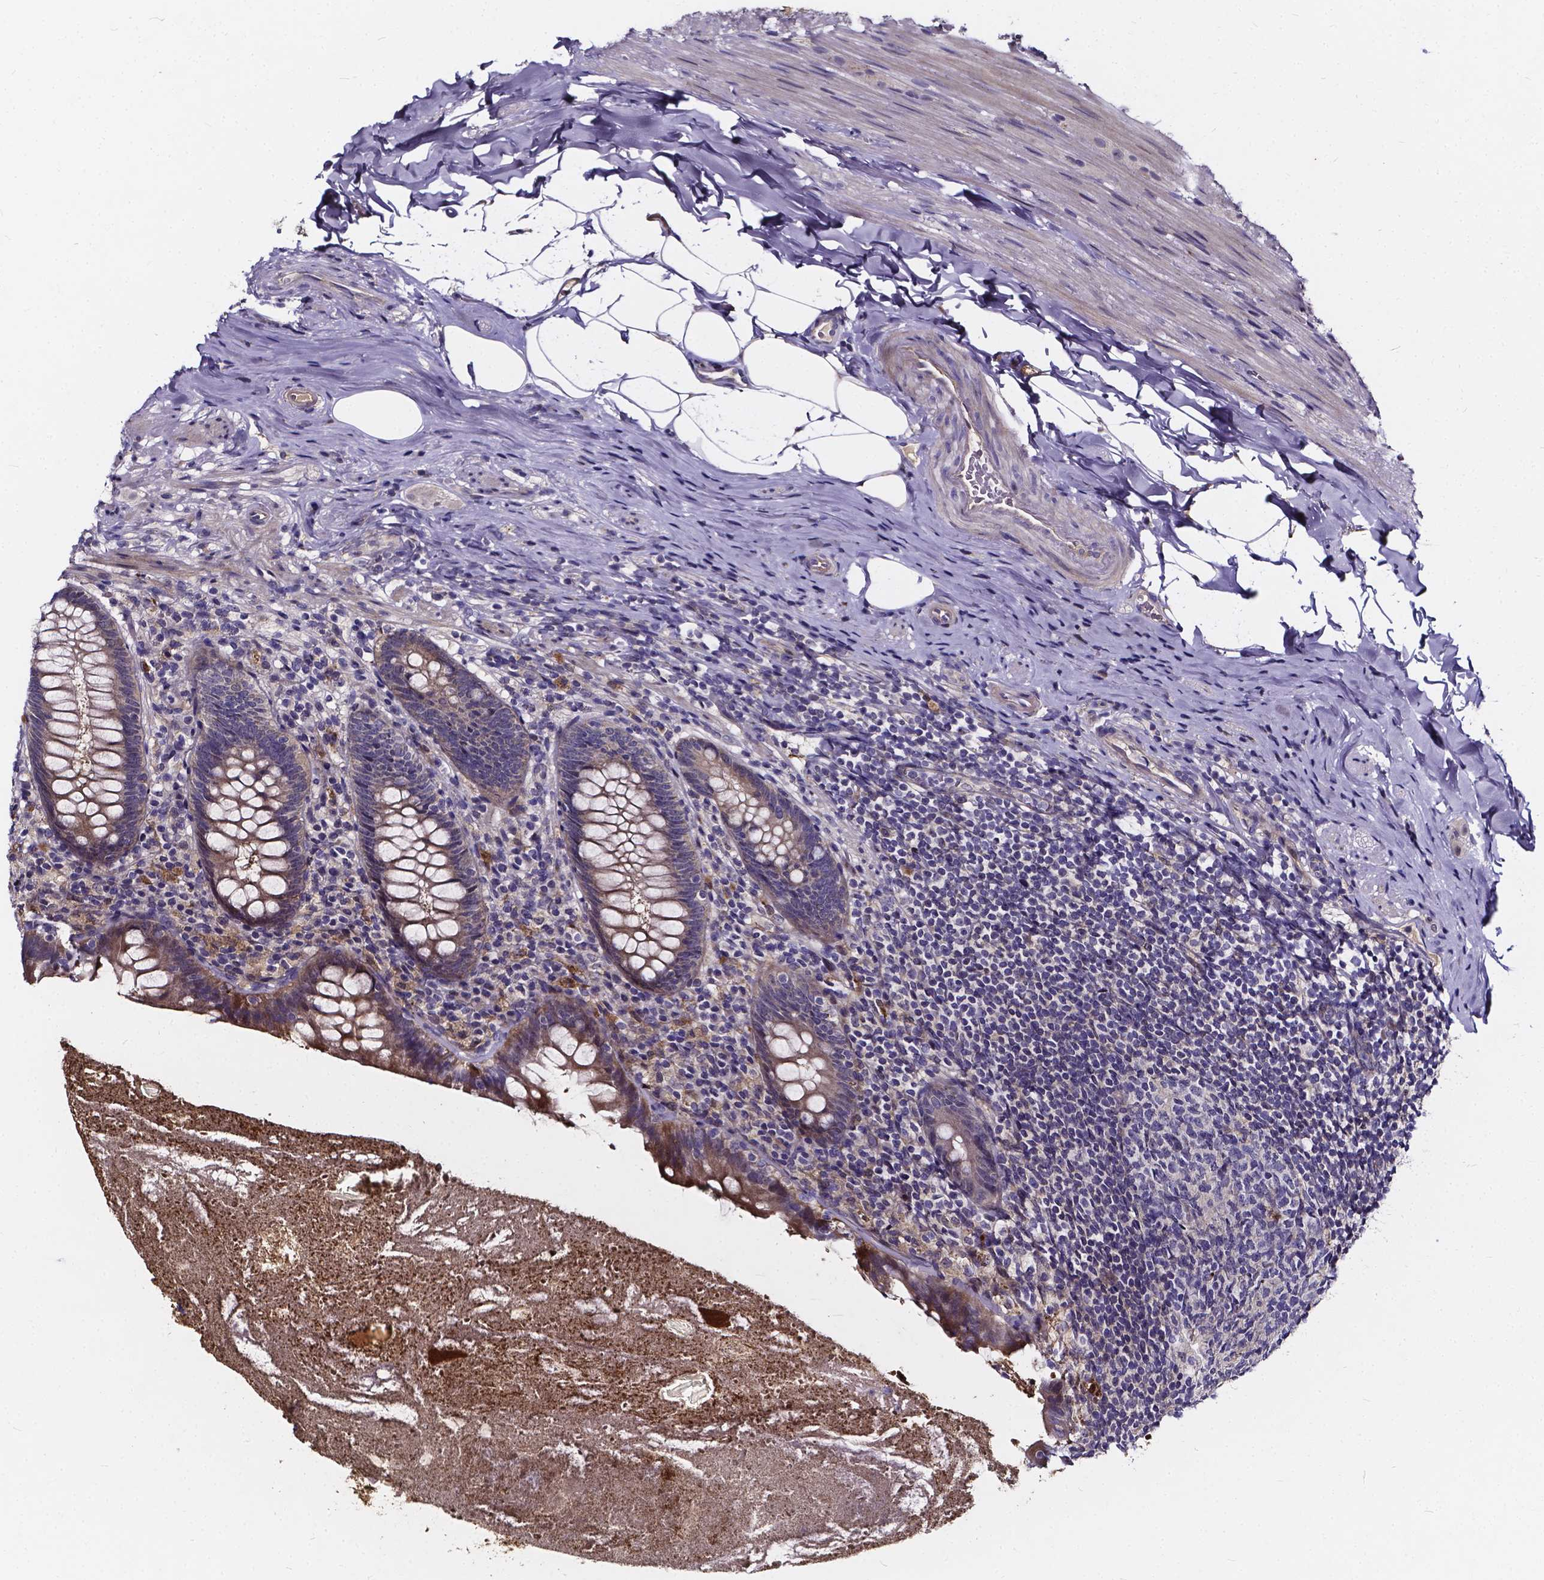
{"staining": {"intensity": "moderate", "quantity": "25%-75%", "location": "cytoplasmic/membranous"}, "tissue": "appendix", "cell_type": "Glandular cells", "image_type": "normal", "snomed": [{"axis": "morphology", "description": "Normal tissue, NOS"}, {"axis": "topography", "description": "Appendix"}], "caption": "Appendix stained with immunohistochemistry displays moderate cytoplasmic/membranous expression in approximately 25%-75% of glandular cells. Immunohistochemistry (ihc) stains the protein of interest in brown and the nuclei are stained blue.", "gene": "SOWAHA", "patient": {"sex": "male", "age": 47}}